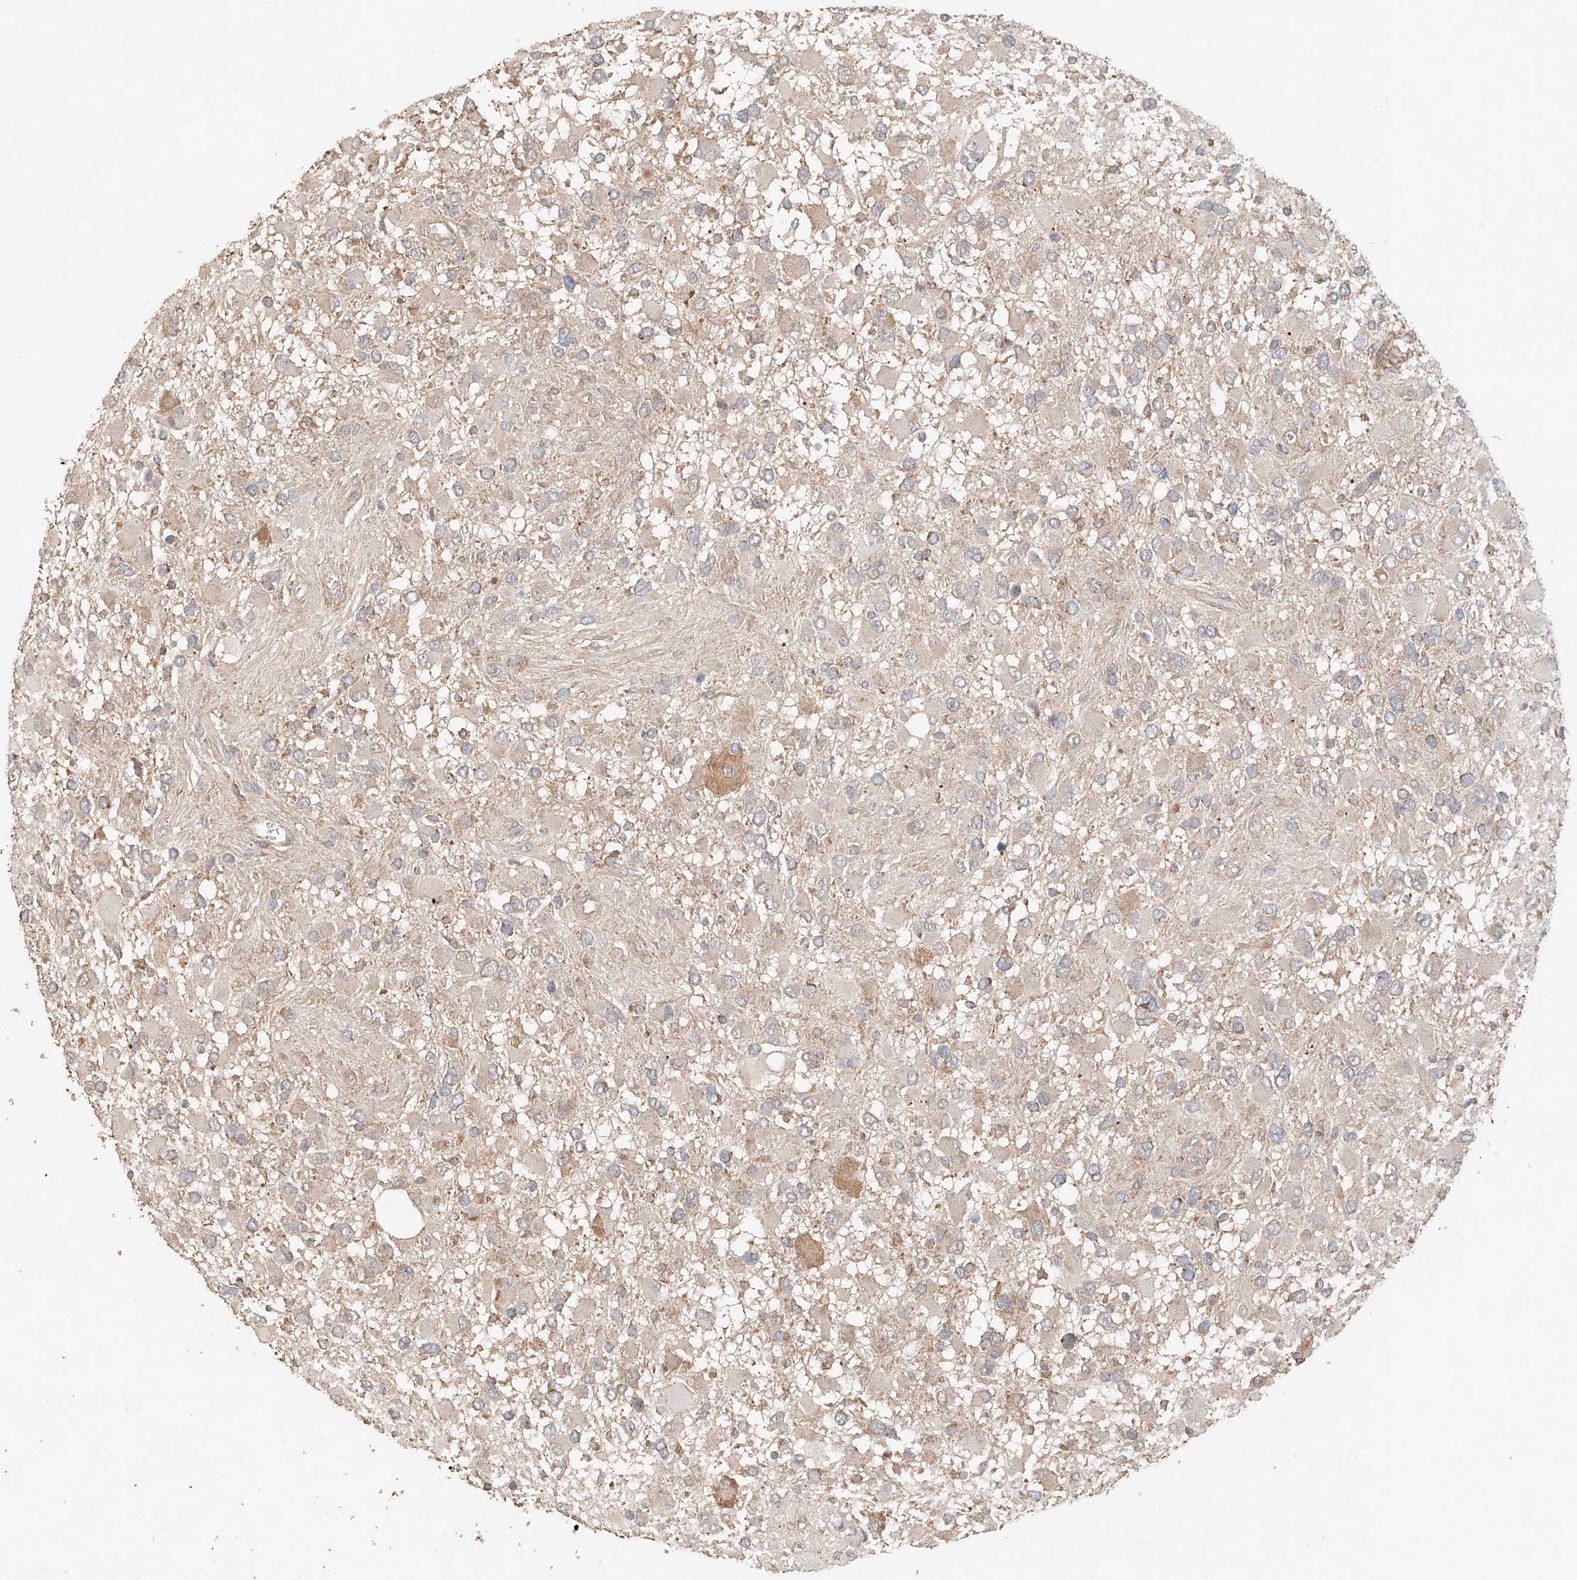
{"staining": {"intensity": "negative", "quantity": "none", "location": "none"}, "tissue": "glioma", "cell_type": "Tumor cells", "image_type": "cancer", "snomed": [{"axis": "morphology", "description": "Glioma, malignant, High grade"}, {"axis": "topography", "description": "Brain"}], "caption": "IHC micrograph of neoplastic tissue: malignant glioma (high-grade) stained with DAB (3,3'-diaminobenzidine) exhibits no significant protein positivity in tumor cells. Brightfield microscopy of immunohistochemistry stained with DAB (brown) and hematoxylin (blue), captured at high magnification.", "gene": "TMEM61", "patient": {"sex": "male", "age": 53}}